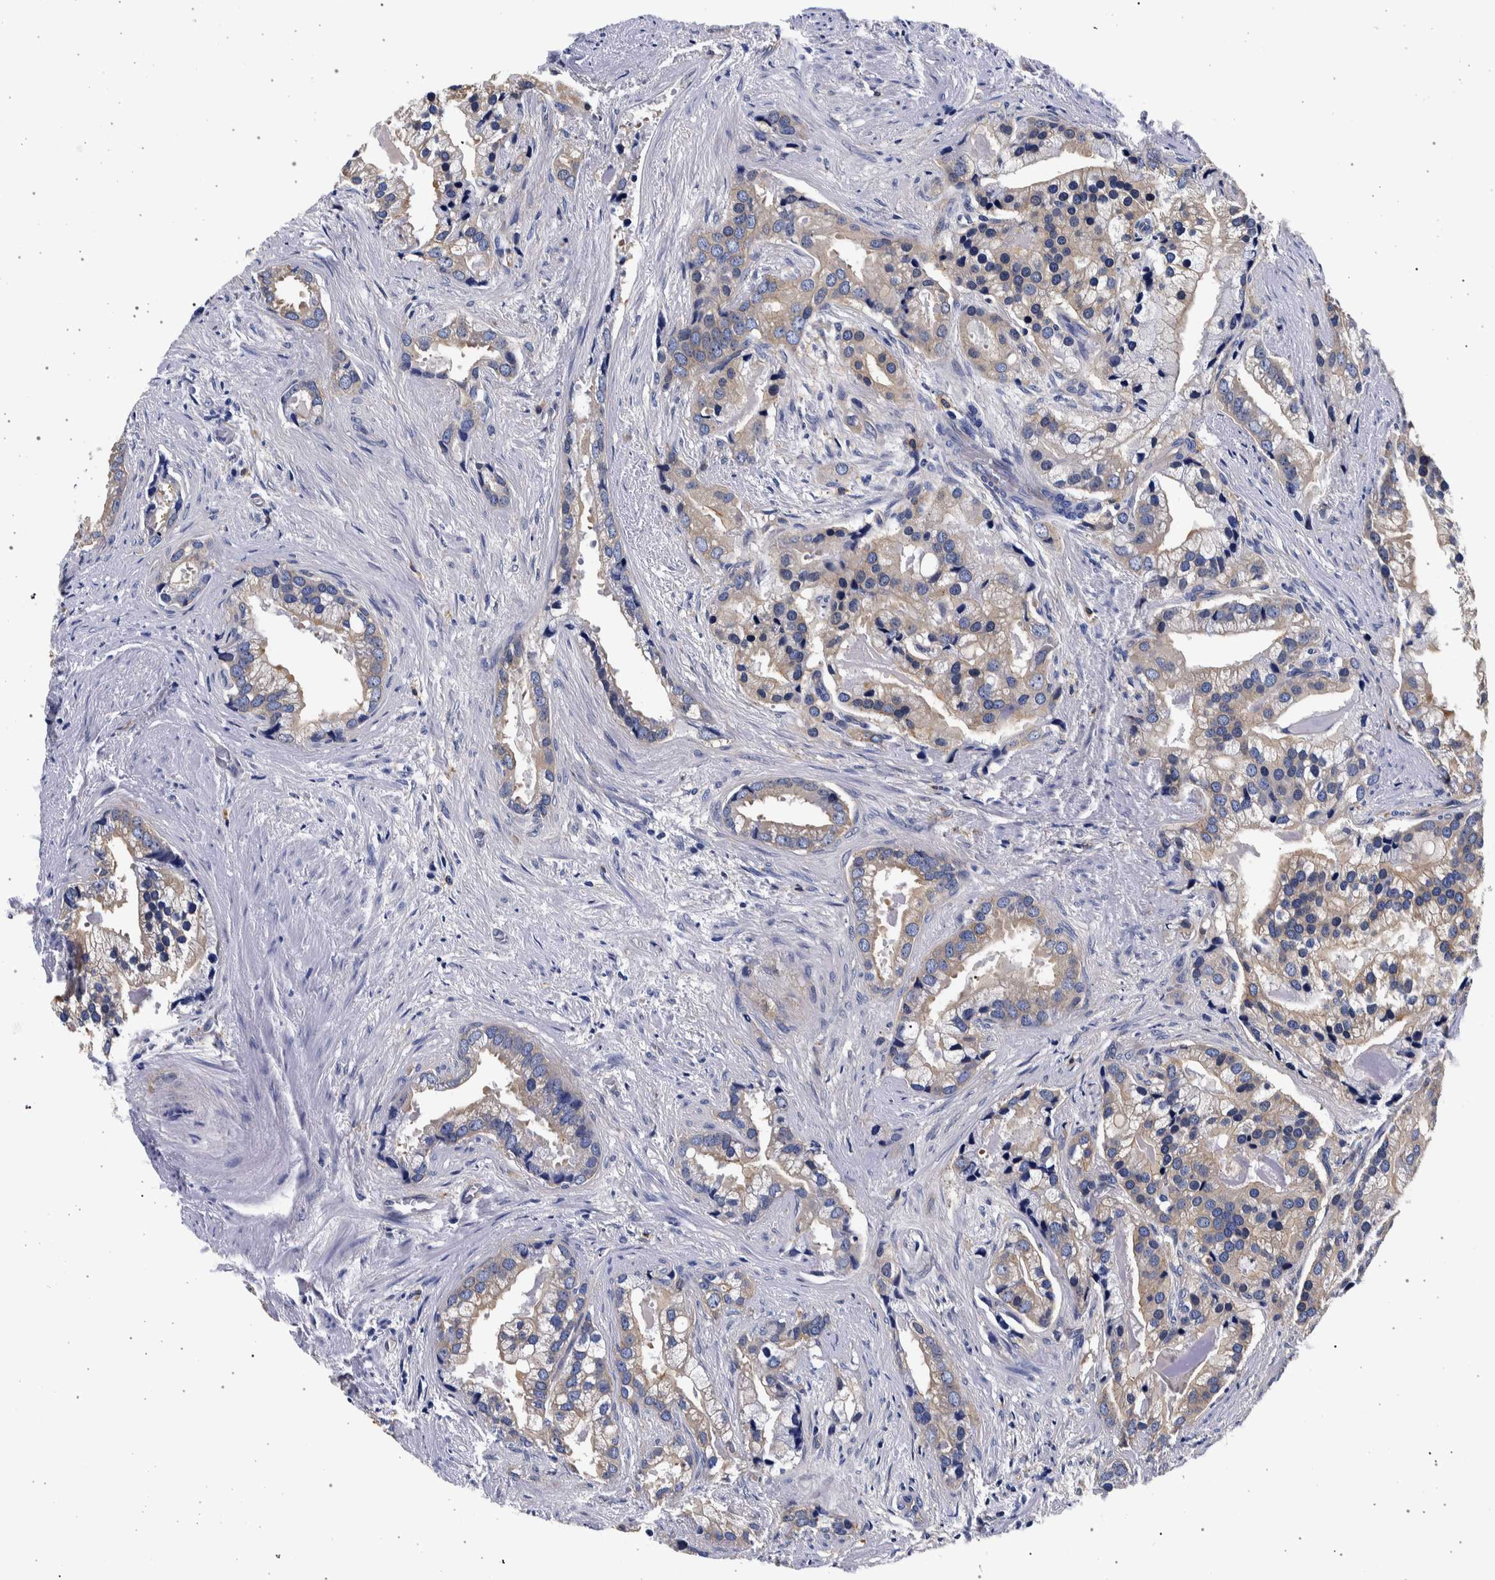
{"staining": {"intensity": "weak", "quantity": "<25%", "location": "cytoplasmic/membranous"}, "tissue": "prostate cancer", "cell_type": "Tumor cells", "image_type": "cancer", "snomed": [{"axis": "morphology", "description": "Adenocarcinoma, Low grade"}, {"axis": "topography", "description": "Prostate"}], "caption": "Prostate cancer (adenocarcinoma (low-grade)) was stained to show a protein in brown. There is no significant positivity in tumor cells.", "gene": "NIBAN2", "patient": {"sex": "male", "age": 71}}